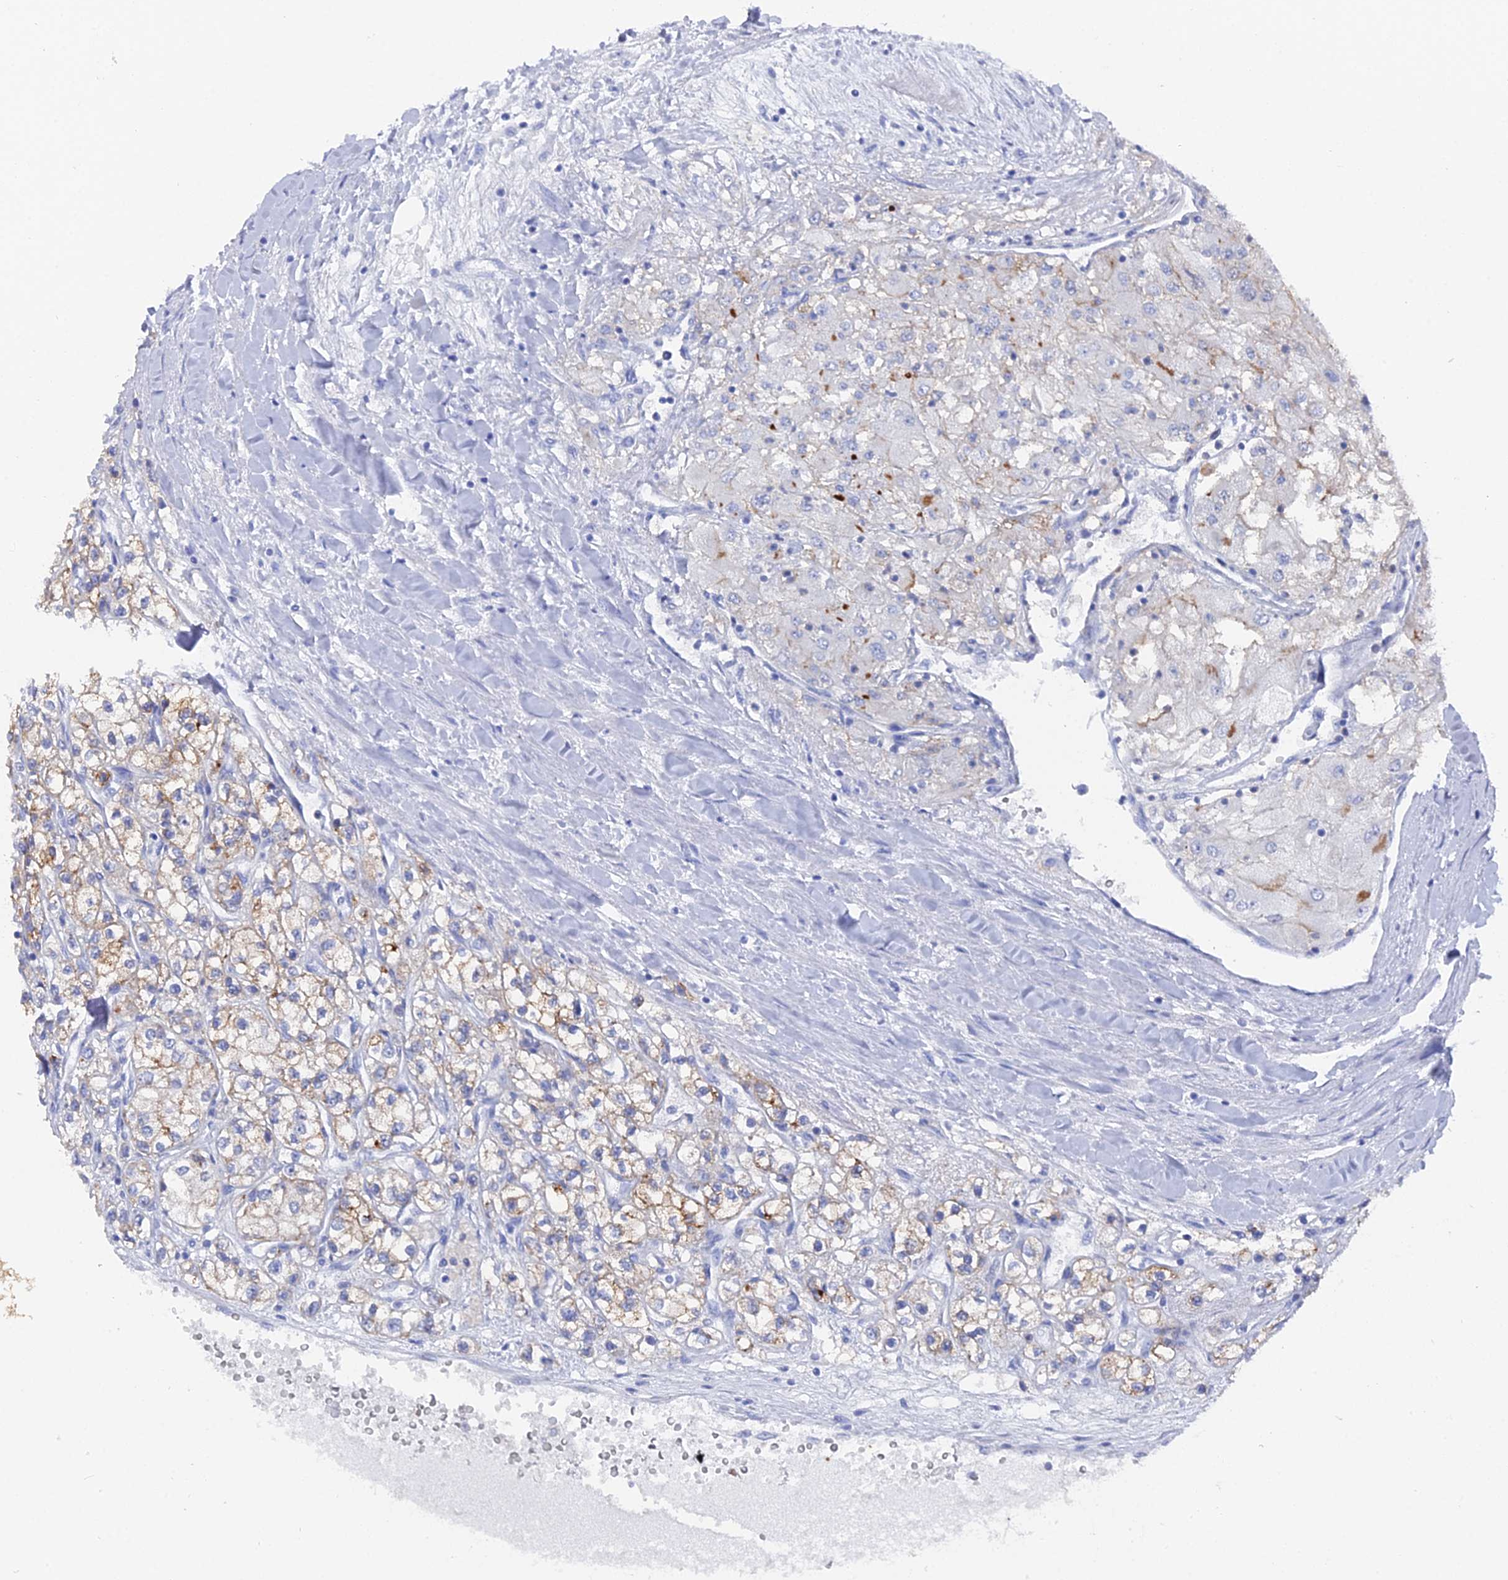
{"staining": {"intensity": "moderate", "quantity": "<25%", "location": "cytoplasmic/membranous"}, "tissue": "renal cancer", "cell_type": "Tumor cells", "image_type": "cancer", "snomed": [{"axis": "morphology", "description": "Adenocarcinoma, NOS"}, {"axis": "topography", "description": "Kidney"}], "caption": "About <25% of tumor cells in renal cancer demonstrate moderate cytoplasmic/membranous protein expression as visualized by brown immunohistochemical staining.", "gene": "ENPP3", "patient": {"sex": "male", "age": 80}}